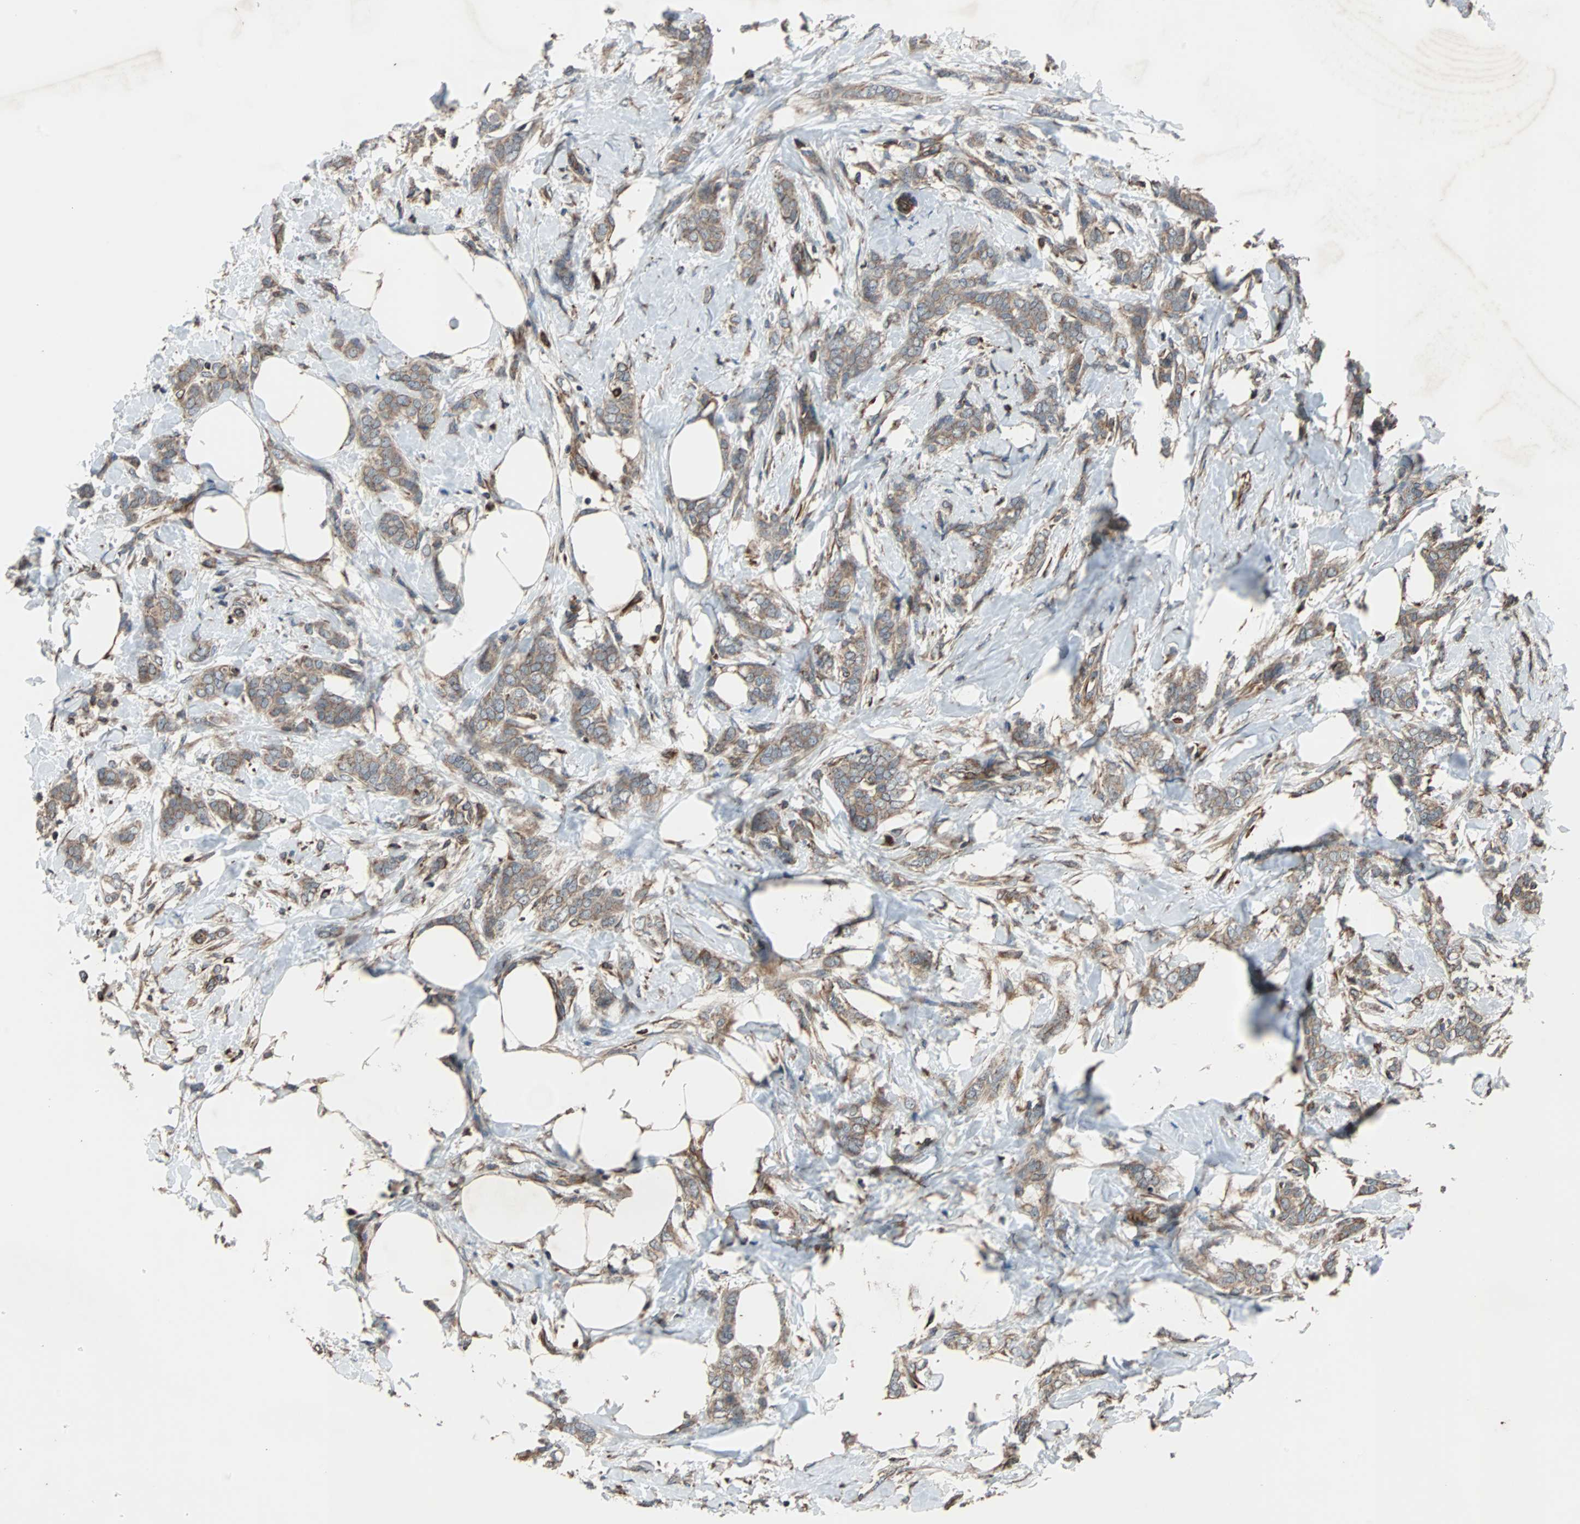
{"staining": {"intensity": "weak", "quantity": ">75%", "location": "cytoplasmic/membranous"}, "tissue": "breast cancer", "cell_type": "Tumor cells", "image_type": "cancer", "snomed": [{"axis": "morphology", "description": "Lobular carcinoma, in situ"}, {"axis": "morphology", "description": "Lobular carcinoma"}, {"axis": "topography", "description": "Breast"}], "caption": "Breast cancer (lobular carcinoma in situ) stained for a protein reveals weak cytoplasmic/membranous positivity in tumor cells.", "gene": "ACTR3", "patient": {"sex": "female", "age": 41}}